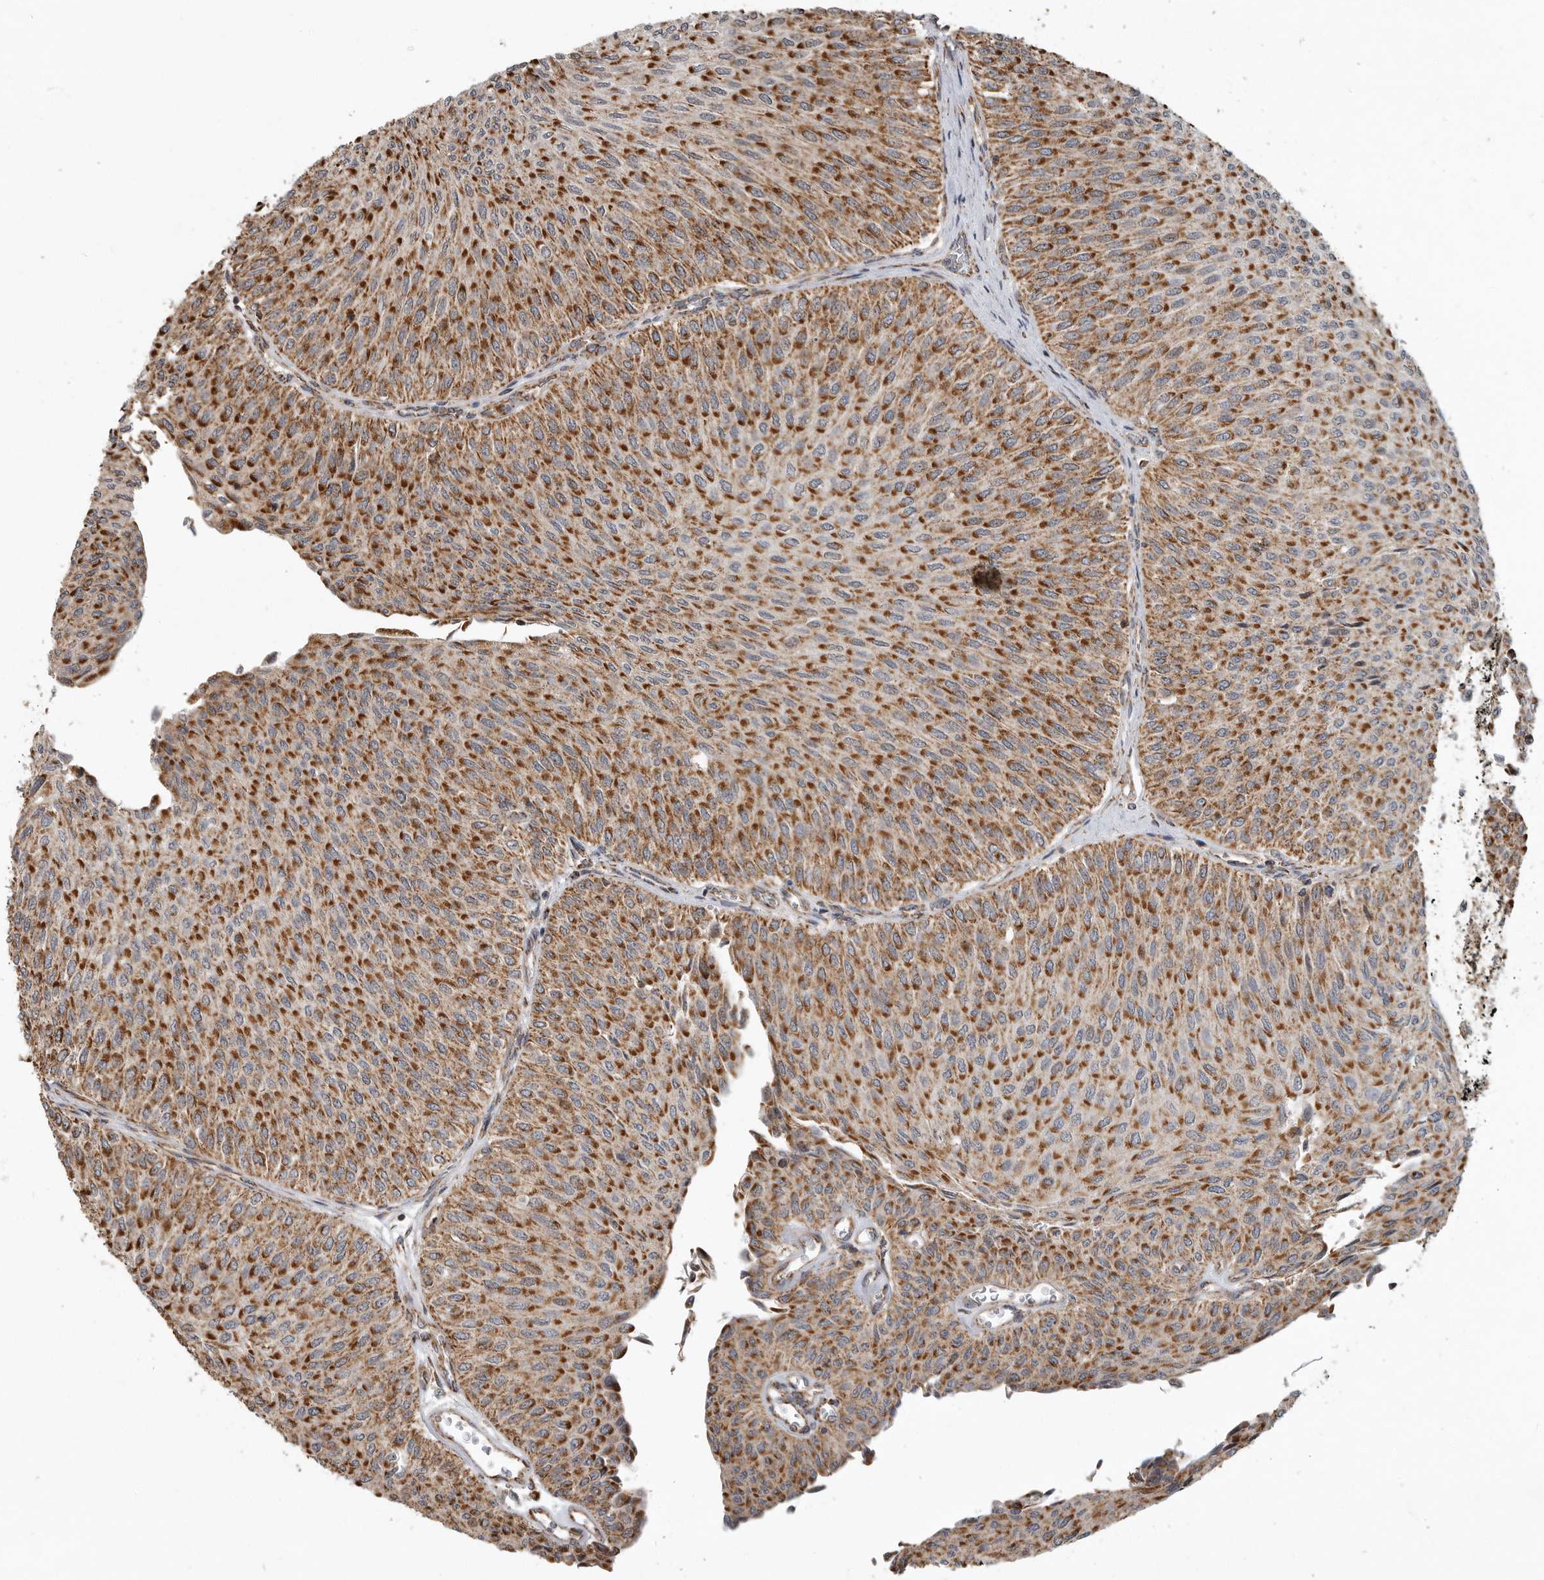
{"staining": {"intensity": "strong", "quantity": ">75%", "location": "cytoplasmic/membranous"}, "tissue": "urothelial cancer", "cell_type": "Tumor cells", "image_type": "cancer", "snomed": [{"axis": "morphology", "description": "Urothelial carcinoma, Low grade"}, {"axis": "topography", "description": "Urinary bladder"}], "caption": "High-power microscopy captured an immunohistochemistry (IHC) micrograph of urothelial cancer, revealing strong cytoplasmic/membranous positivity in approximately >75% of tumor cells. (brown staining indicates protein expression, while blue staining denotes nuclei).", "gene": "GCNT2", "patient": {"sex": "male", "age": 78}}